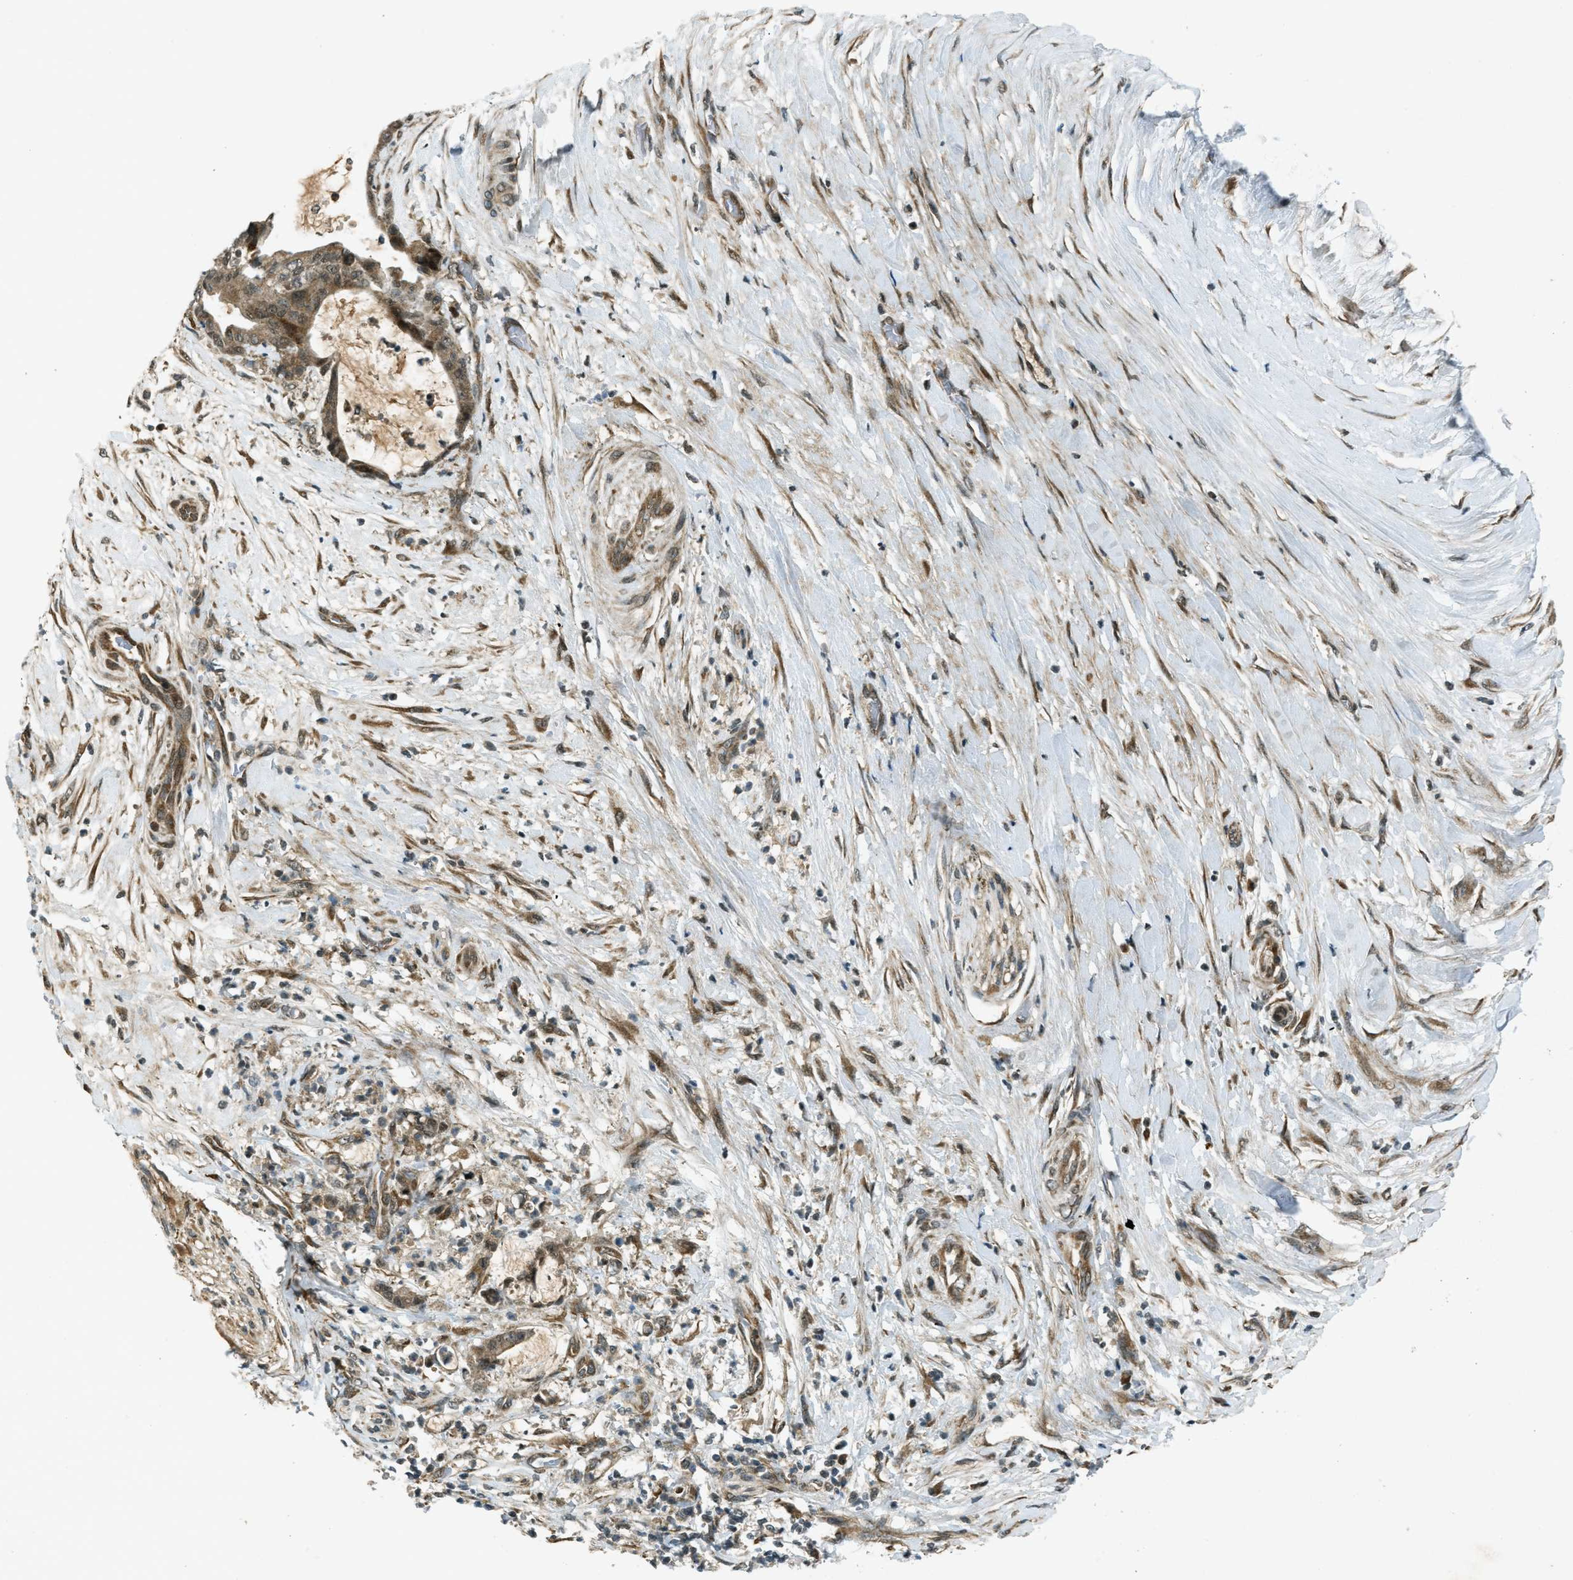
{"staining": {"intensity": "weak", "quantity": ">75%", "location": "cytoplasmic/membranous"}, "tissue": "liver cancer", "cell_type": "Tumor cells", "image_type": "cancer", "snomed": [{"axis": "morphology", "description": "Normal tissue, NOS"}, {"axis": "morphology", "description": "Cholangiocarcinoma"}, {"axis": "topography", "description": "Liver"}, {"axis": "topography", "description": "Peripheral nerve tissue"}], "caption": "Immunohistochemistry micrograph of human liver cholangiocarcinoma stained for a protein (brown), which reveals low levels of weak cytoplasmic/membranous expression in approximately >75% of tumor cells.", "gene": "EIF2AK3", "patient": {"sex": "female", "age": 73}}